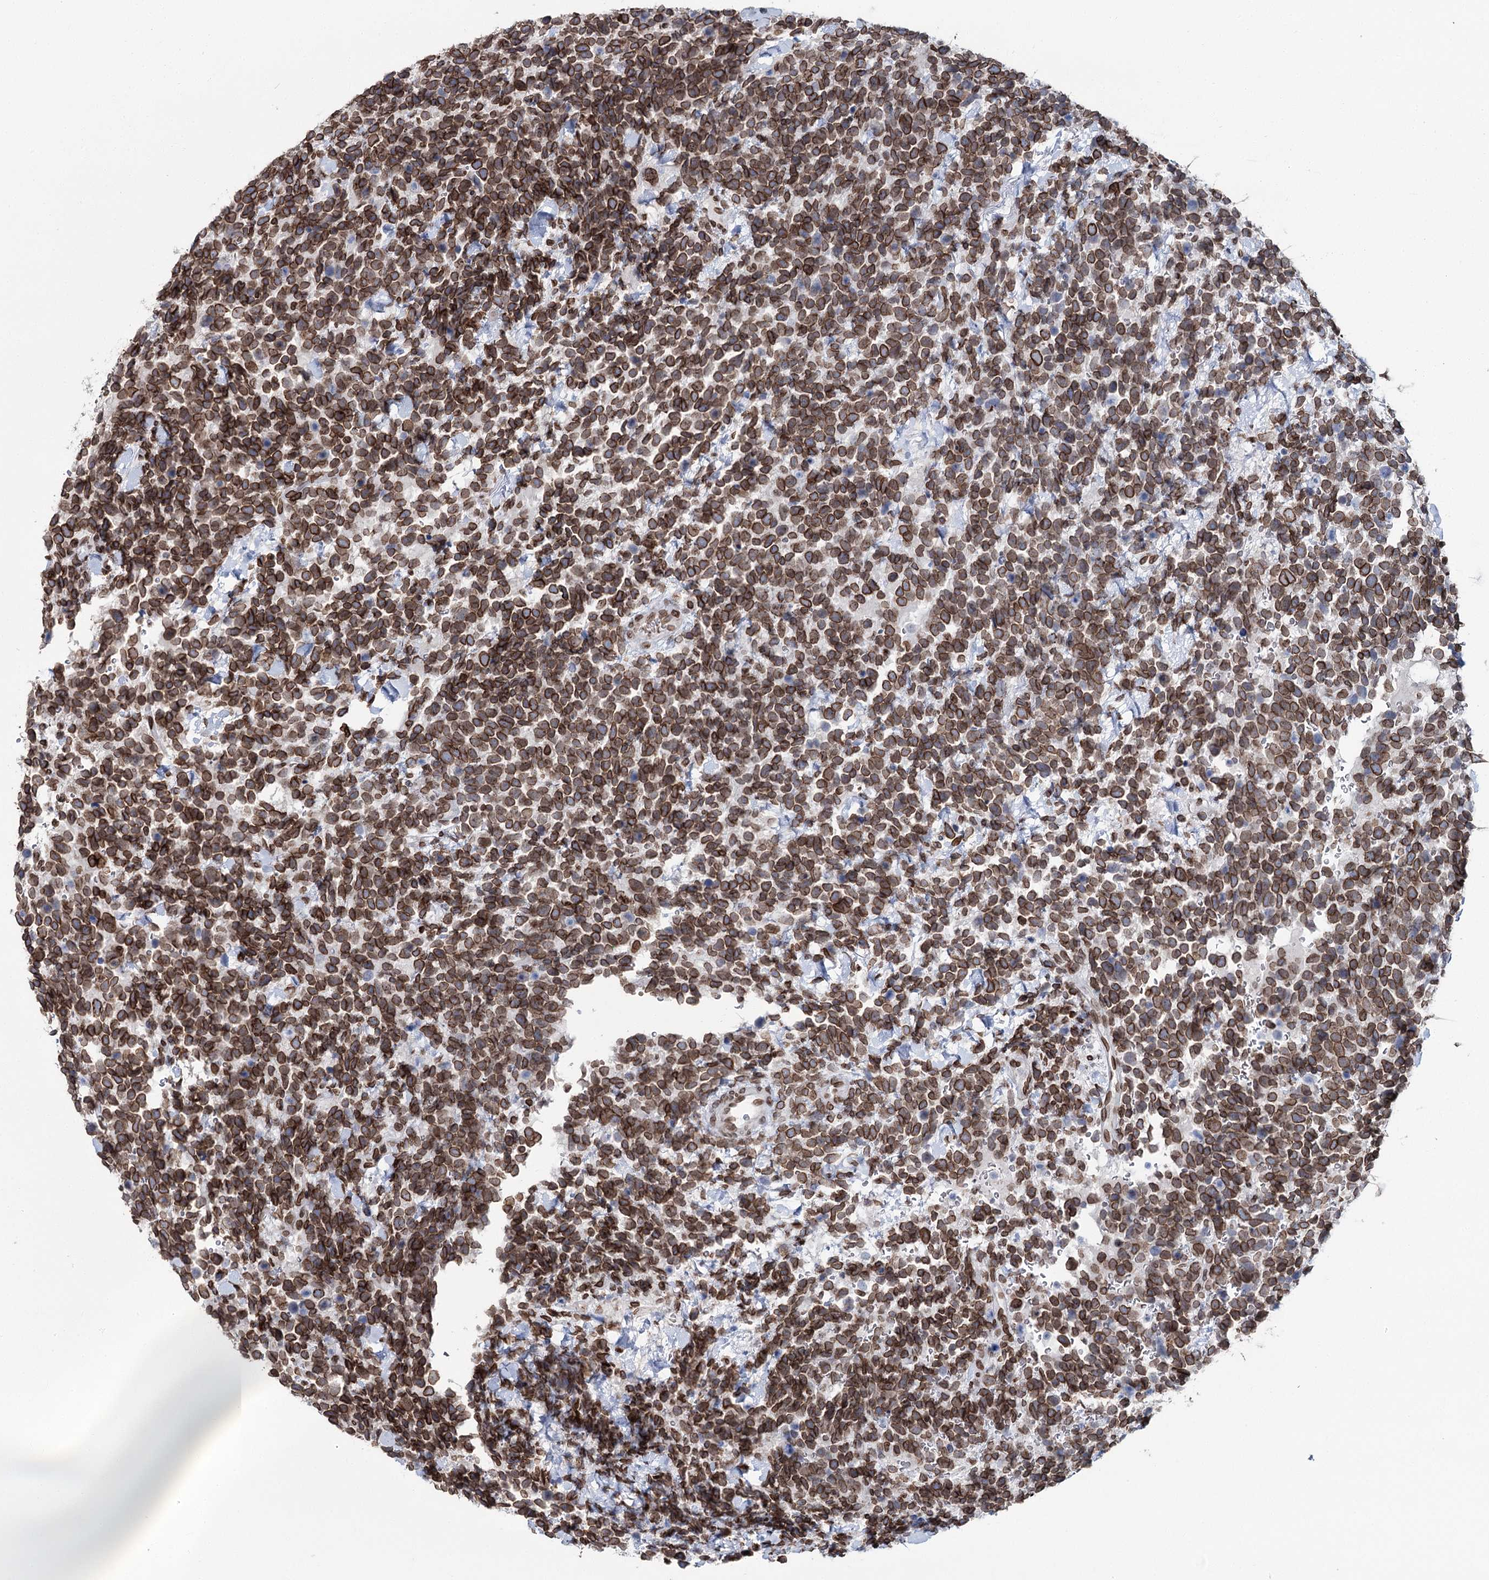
{"staining": {"intensity": "moderate", "quantity": ">75%", "location": "cytoplasmic/membranous,nuclear"}, "tissue": "urothelial cancer", "cell_type": "Tumor cells", "image_type": "cancer", "snomed": [{"axis": "morphology", "description": "Urothelial carcinoma, High grade"}, {"axis": "topography", "description": "Urinary bladder"}], "caption": "This is an image of immunohistochemistry staining of high-grade urothelial carcinoma, which shows moderate expression in the cytoplasmic/membranous and nuclear of tumor cells.", "gene": "KIAA0930", "patient": {"sex": "female", "age": 82}}